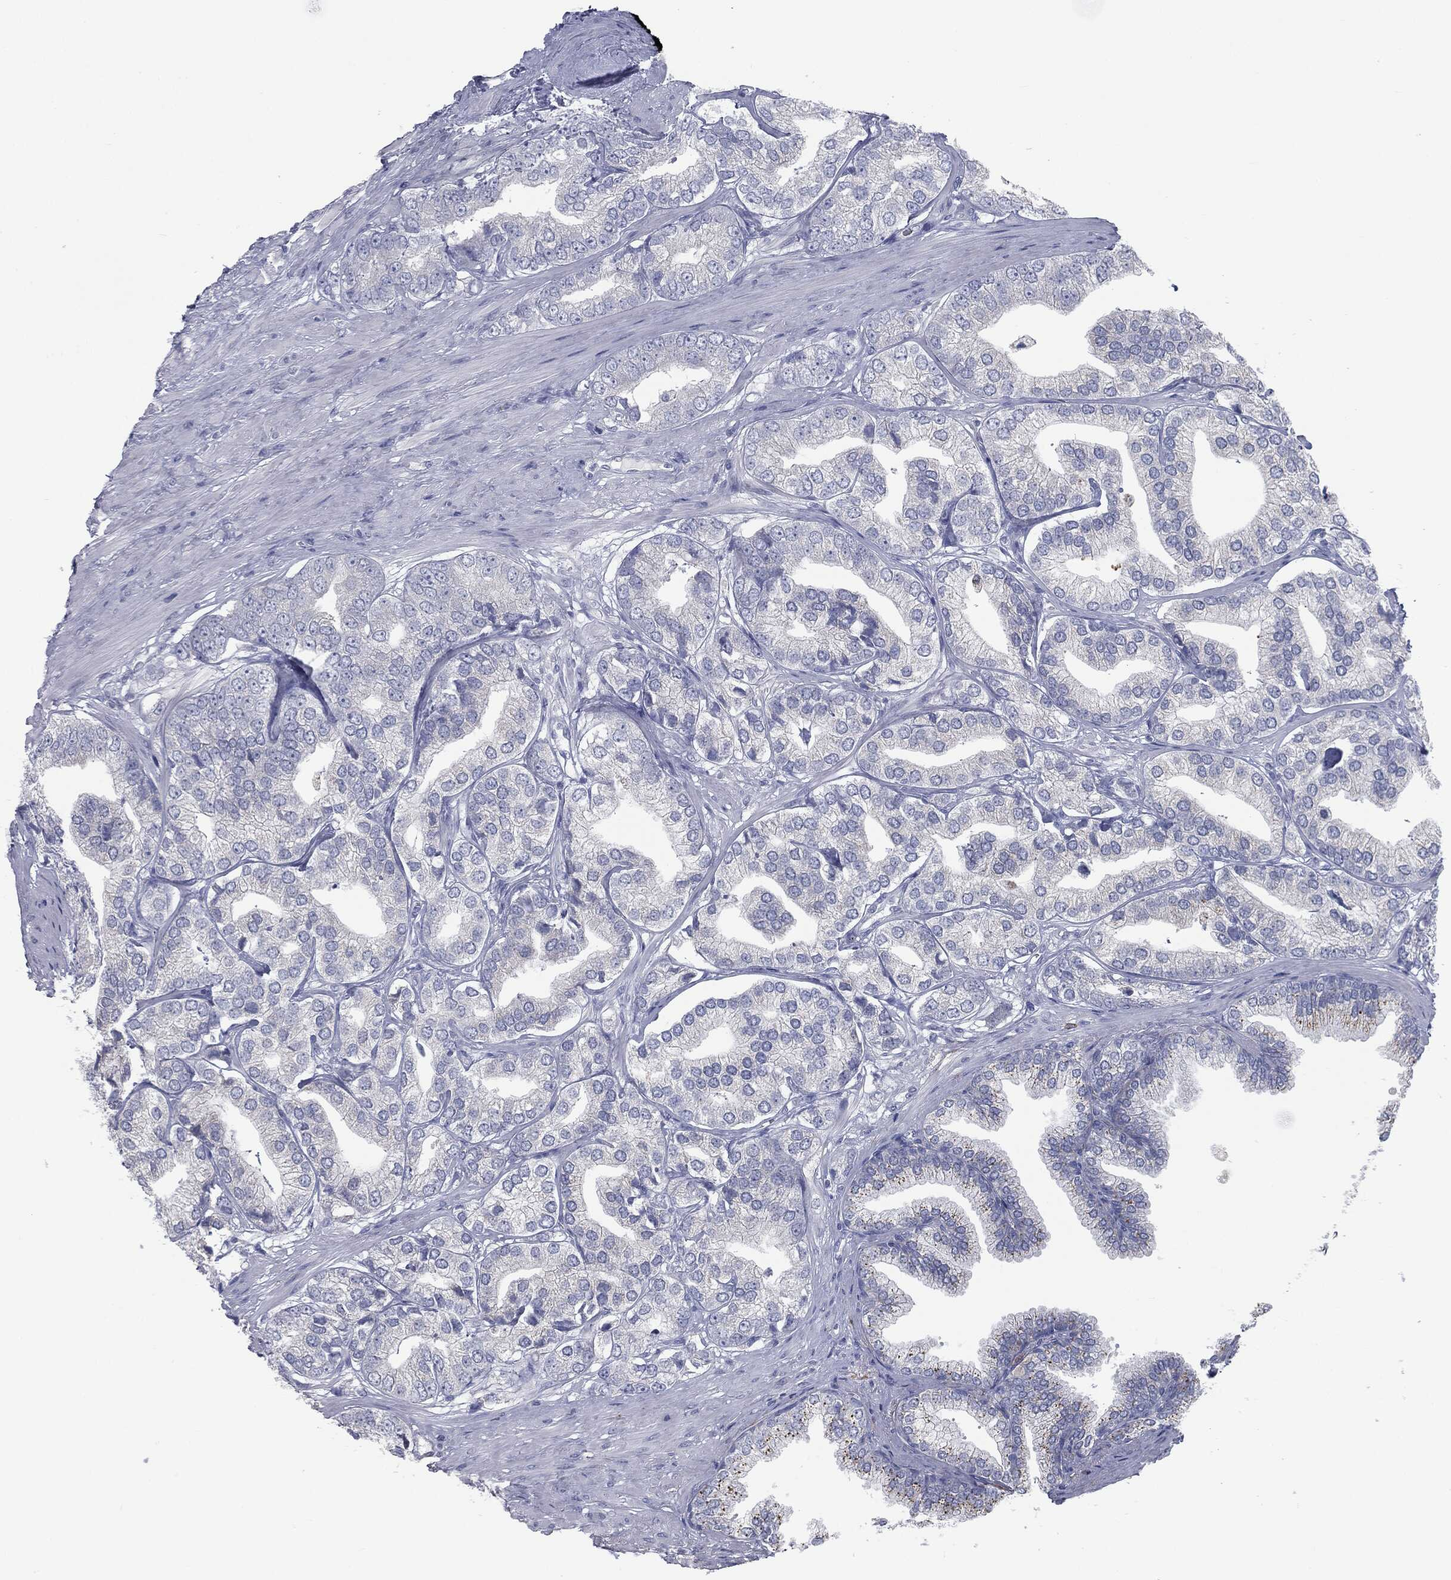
{"staining": {"intensity": "negative", "quantity": "none", "location": "none"}, "tissue": "prostate cancer", "cell_type": "Tumor cells", "image_type": "cancer", "snomed": [{"axis": "morphology", "description": "Adenocarcinoma, High grade"}, {"axis": "topography", "description": "Prostate"}], "caption": "Immunohistochemistry micrograph of neoplastic tissue: prostate adenocarcinoma (high-grade) stained with DAB (3,3'-diaminobenzidine) reveals no significant protein expression in tumor cells. (DAB (3,3'-diaminobenzidine) immunohistochemistry (IHC) visualized using brightfield microscopy, high magnification).", "gene": "CAV3", "patient": {"sex": "male", "age": 58}}